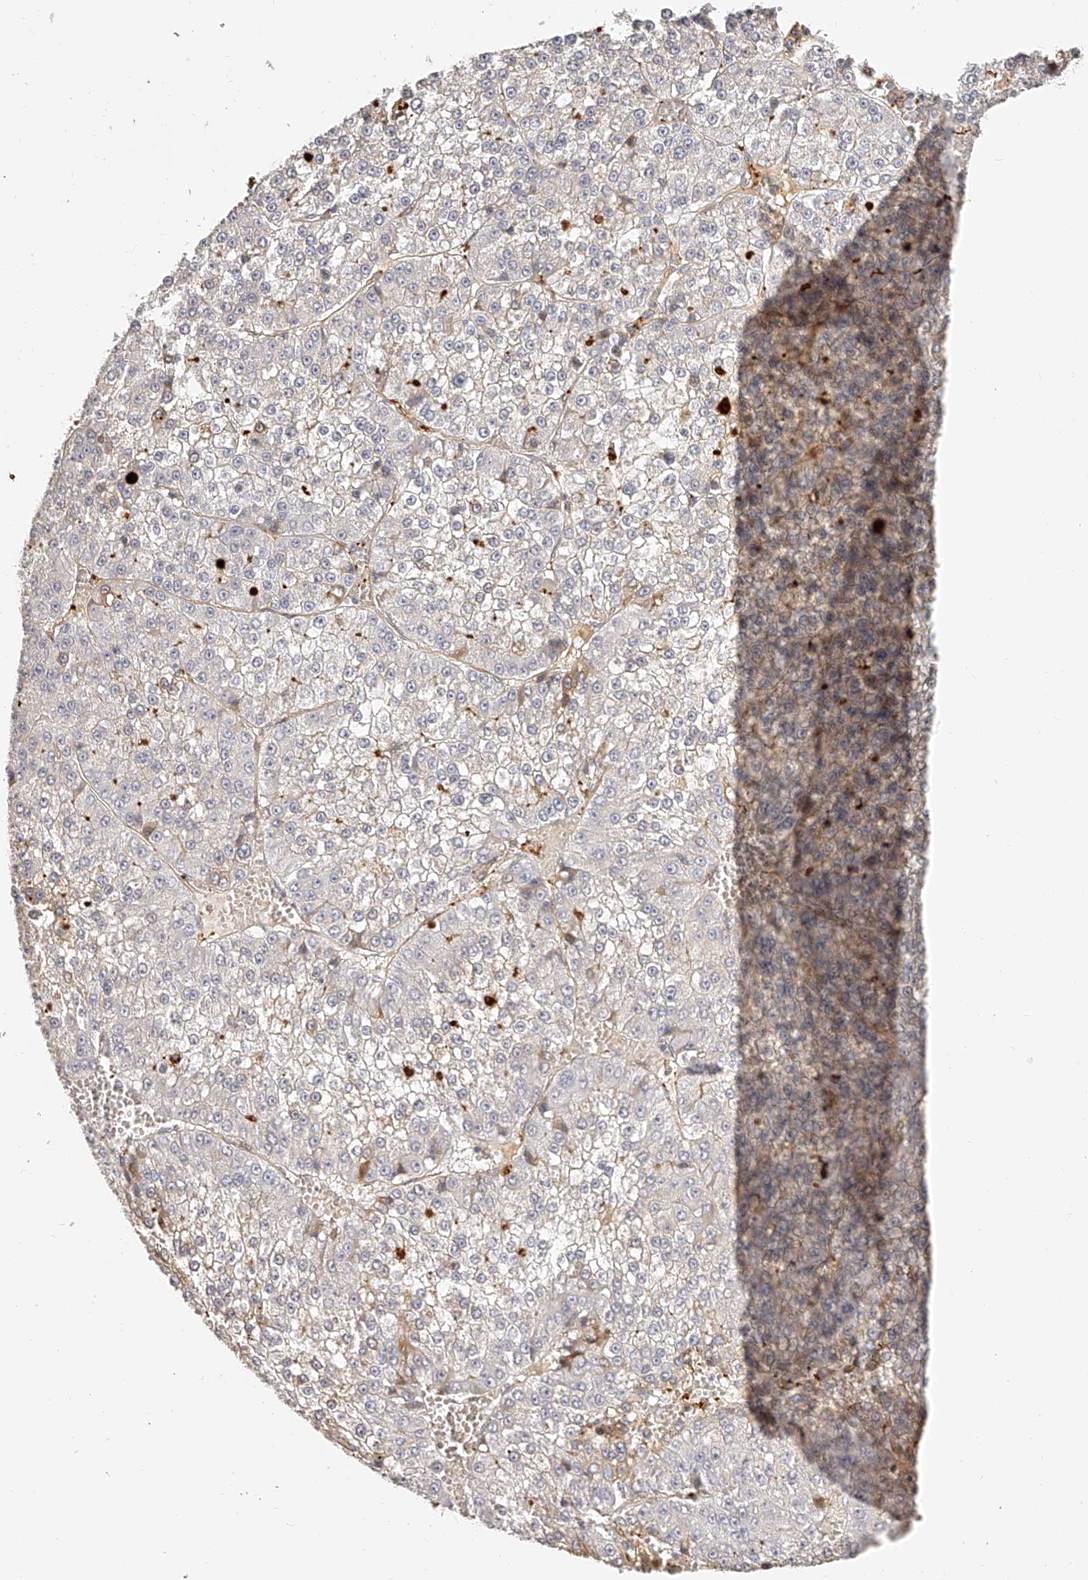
{"staining": {"intensity": "moderate", "quantity": "<25%", "location": "cytoplasmic/membranous"}, "tissue": "liver cancer", "cell_type": "Tumor cells", "image_type": "cancer", "snomed": [{"axis": "morphology", "description": "Carcinoma, Hepatocellular, NOS"}, {"axis": "topography", "description": "Liver"}], "caption": "Immunohistochemistry (IHC) (DAB) staining of hepatocellular carcinoma (liver) exhibits moderate cytoplasmic/membranous protein staining in approximately <25% of tumor cells. The staining was performed using DAB to visualize the protein expression in brown, while the nuclei were stained in blue with hematoxylin (Magnification: 20x).", "gene": "ITGB3", "patient": {"sex": "female", "age": 73}}